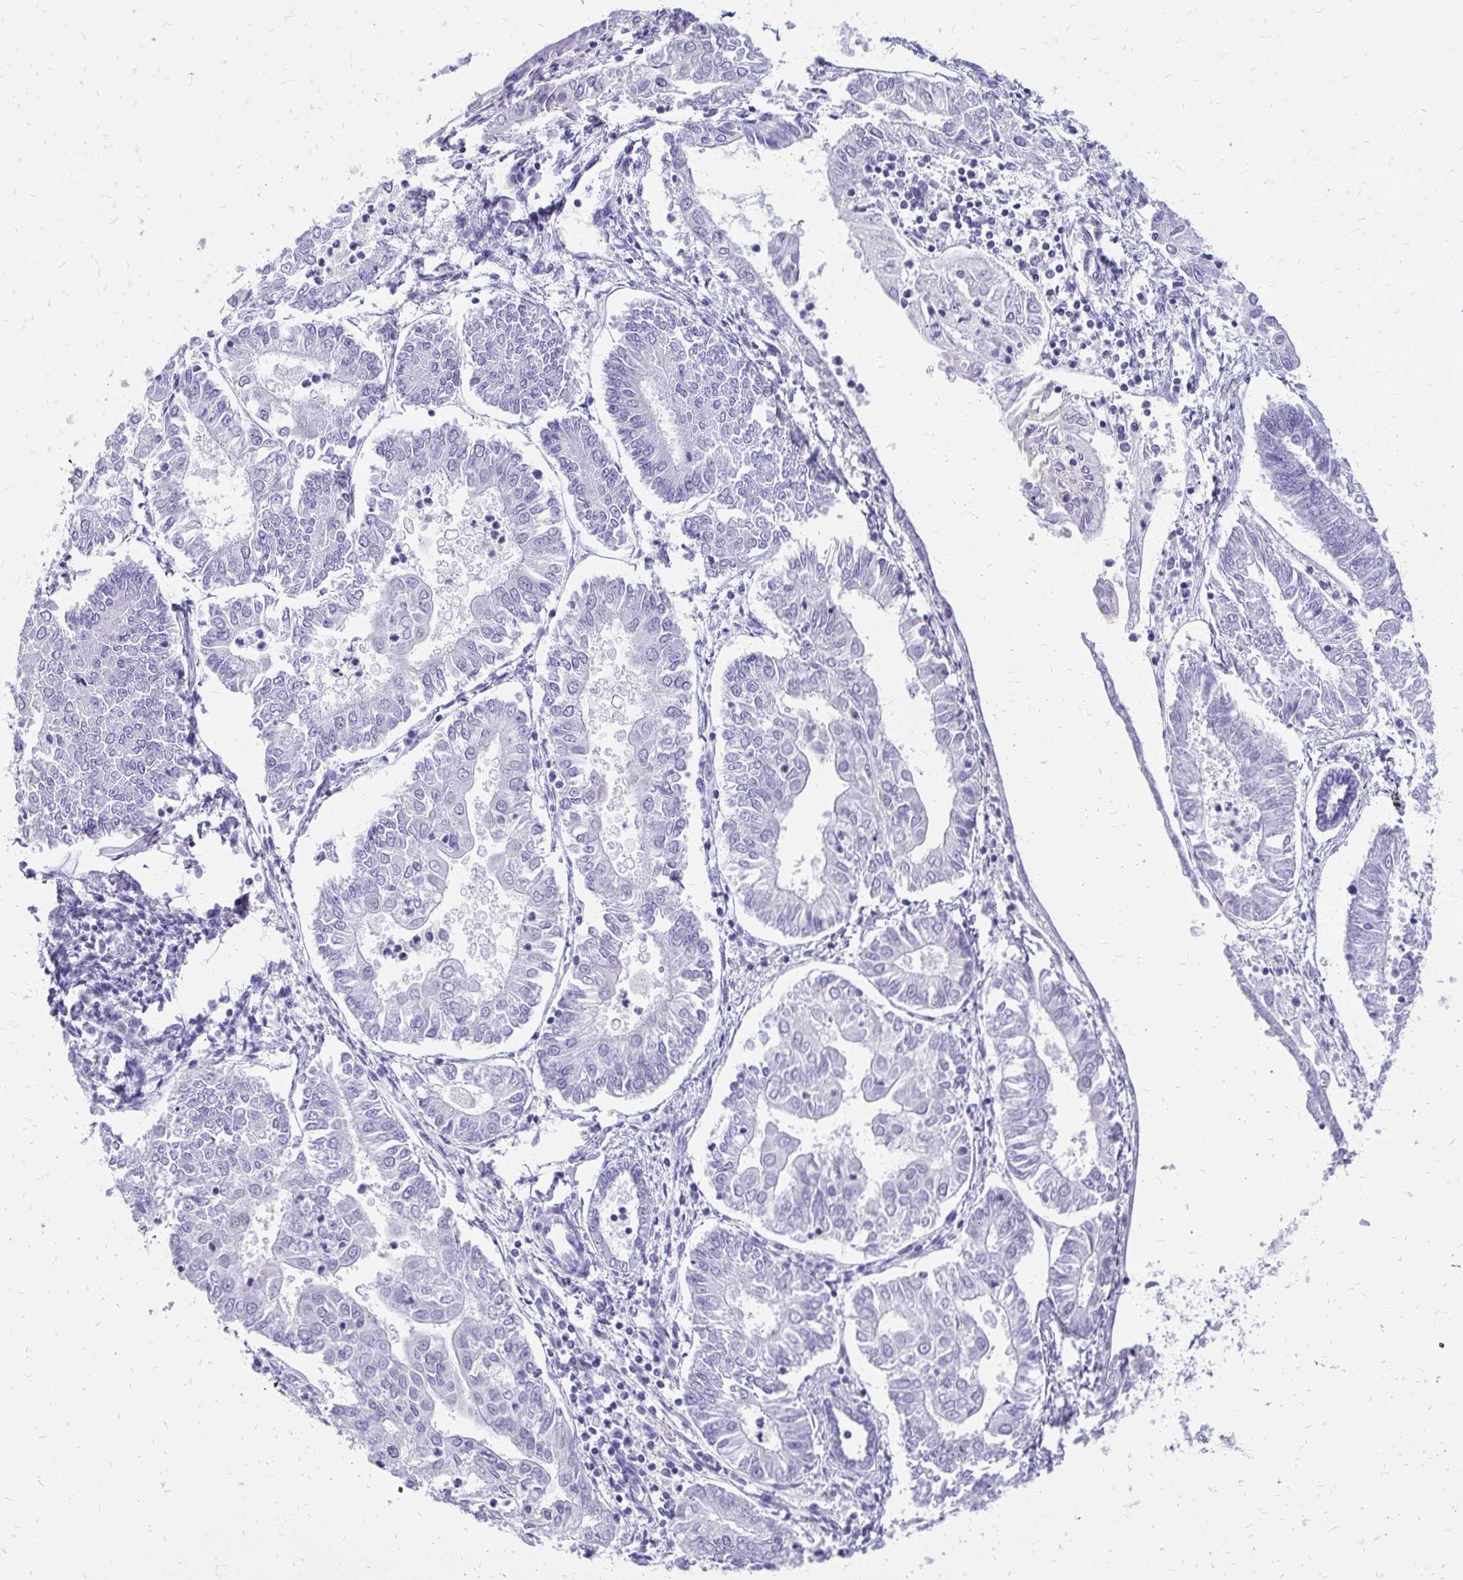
{"staining": {"intensity": "negative", "quantity": "none", "location": "none"}, "tissue": "endometrial cancer", "cell_type": "Tumor cells", "image_type": "cancer", "snomed": [{"axis": "morphology", "description": "Adenocarcinoma, NOS"}, {"axis": "topography", "description": "Endometrium"}], "caption": "DAB immunohistochemical staining of human adenocarcinoma (endometrial) shows no significant expression in tumor cells.", "gene": "SLC32A1", "patient": {"sex": "female", "age": 68}}